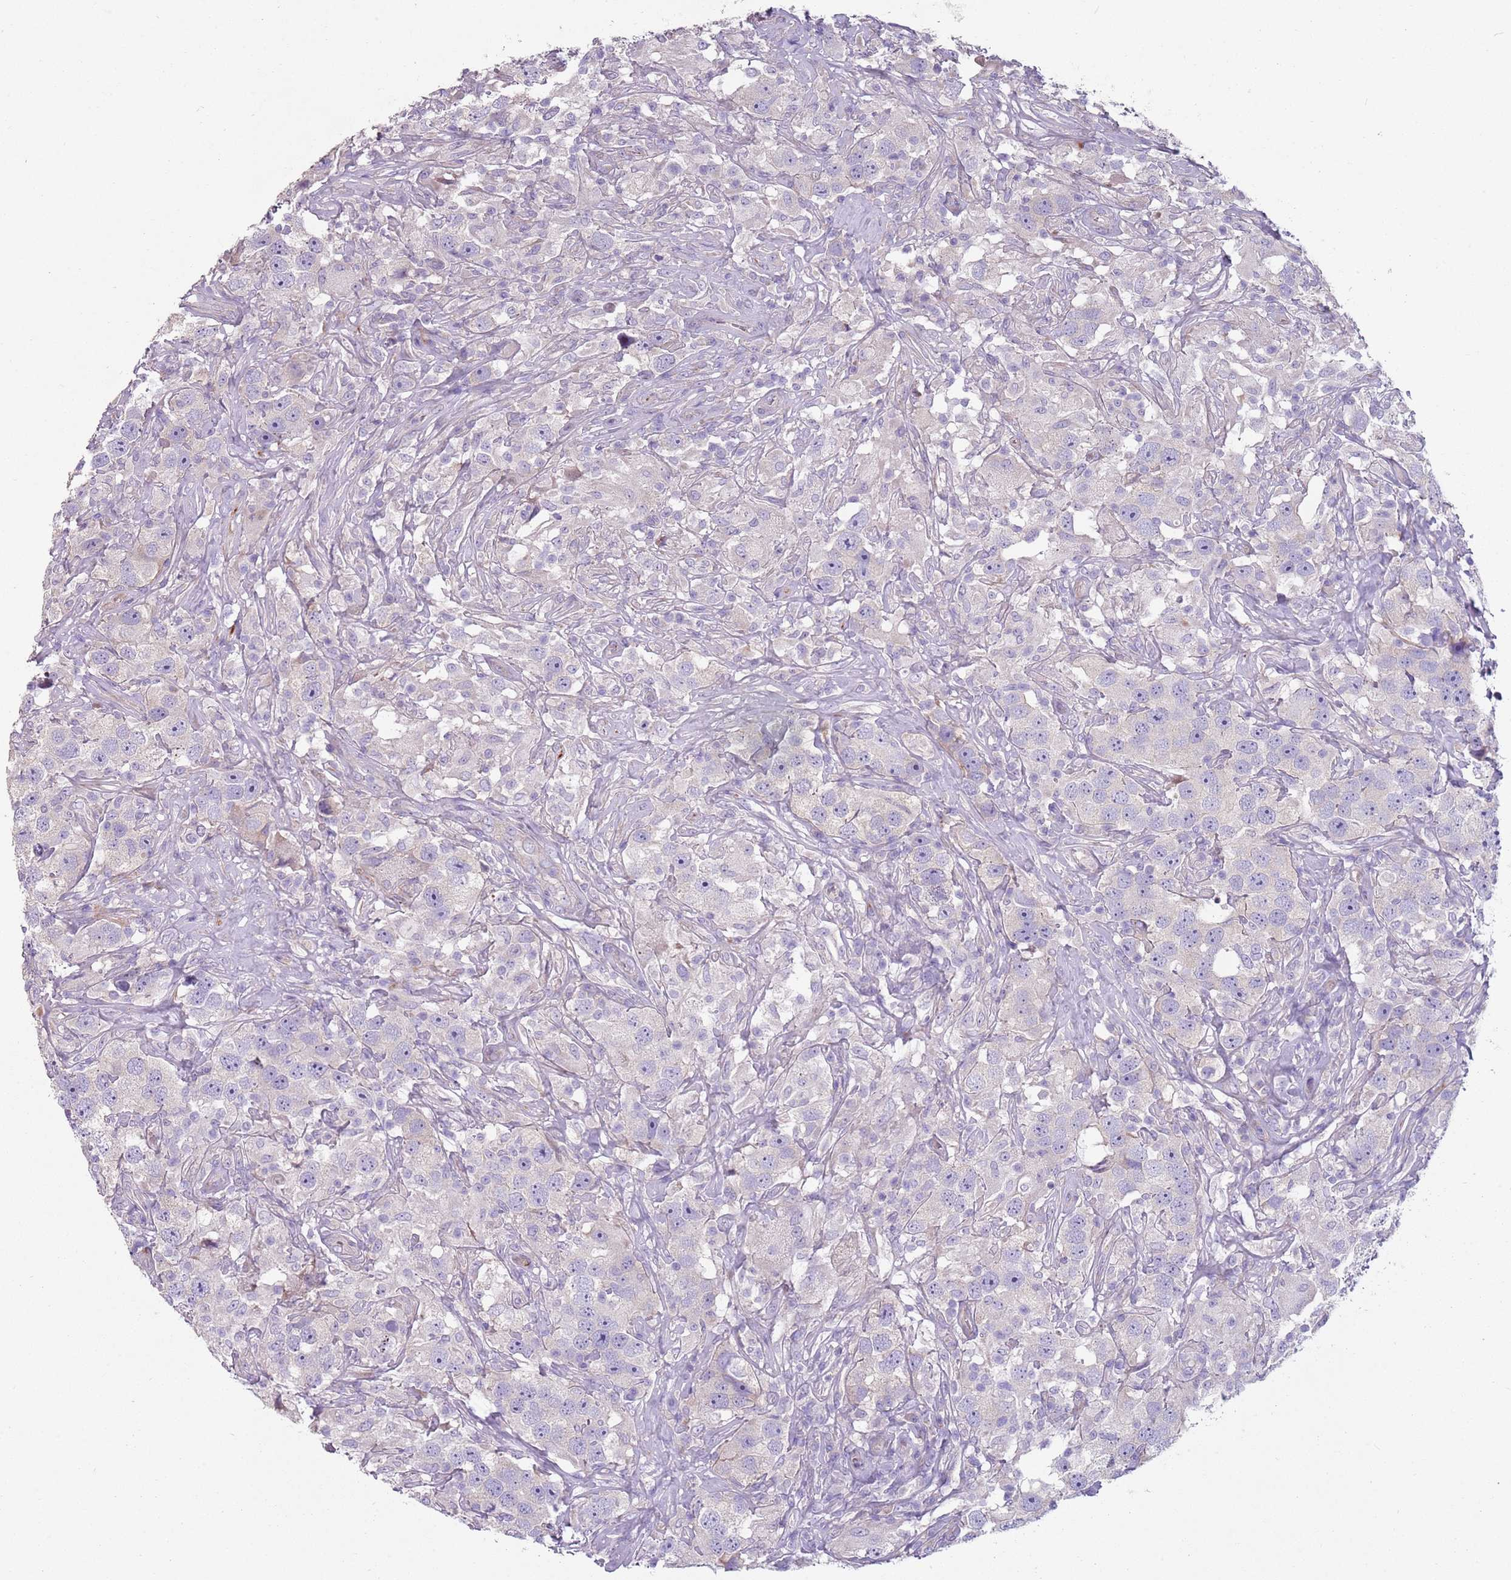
{"staining": {"intensity": "negative", "quantity": "none", "location": "none"}, "tissue": "testis cancer", "cell_type": "Tumor cells", "image_type": "cancer", "snomed": [{"axis": "morphology", "description": "Seminoma, NOS"}, {"axis": "topography", "description": "Testis"}], "caption": "A histopathology image of human testis cancer (seminoma) is negative for staining in tumor cells.", "gene": "ZNF583", "patient": {"sex": "male", "age": 49}}